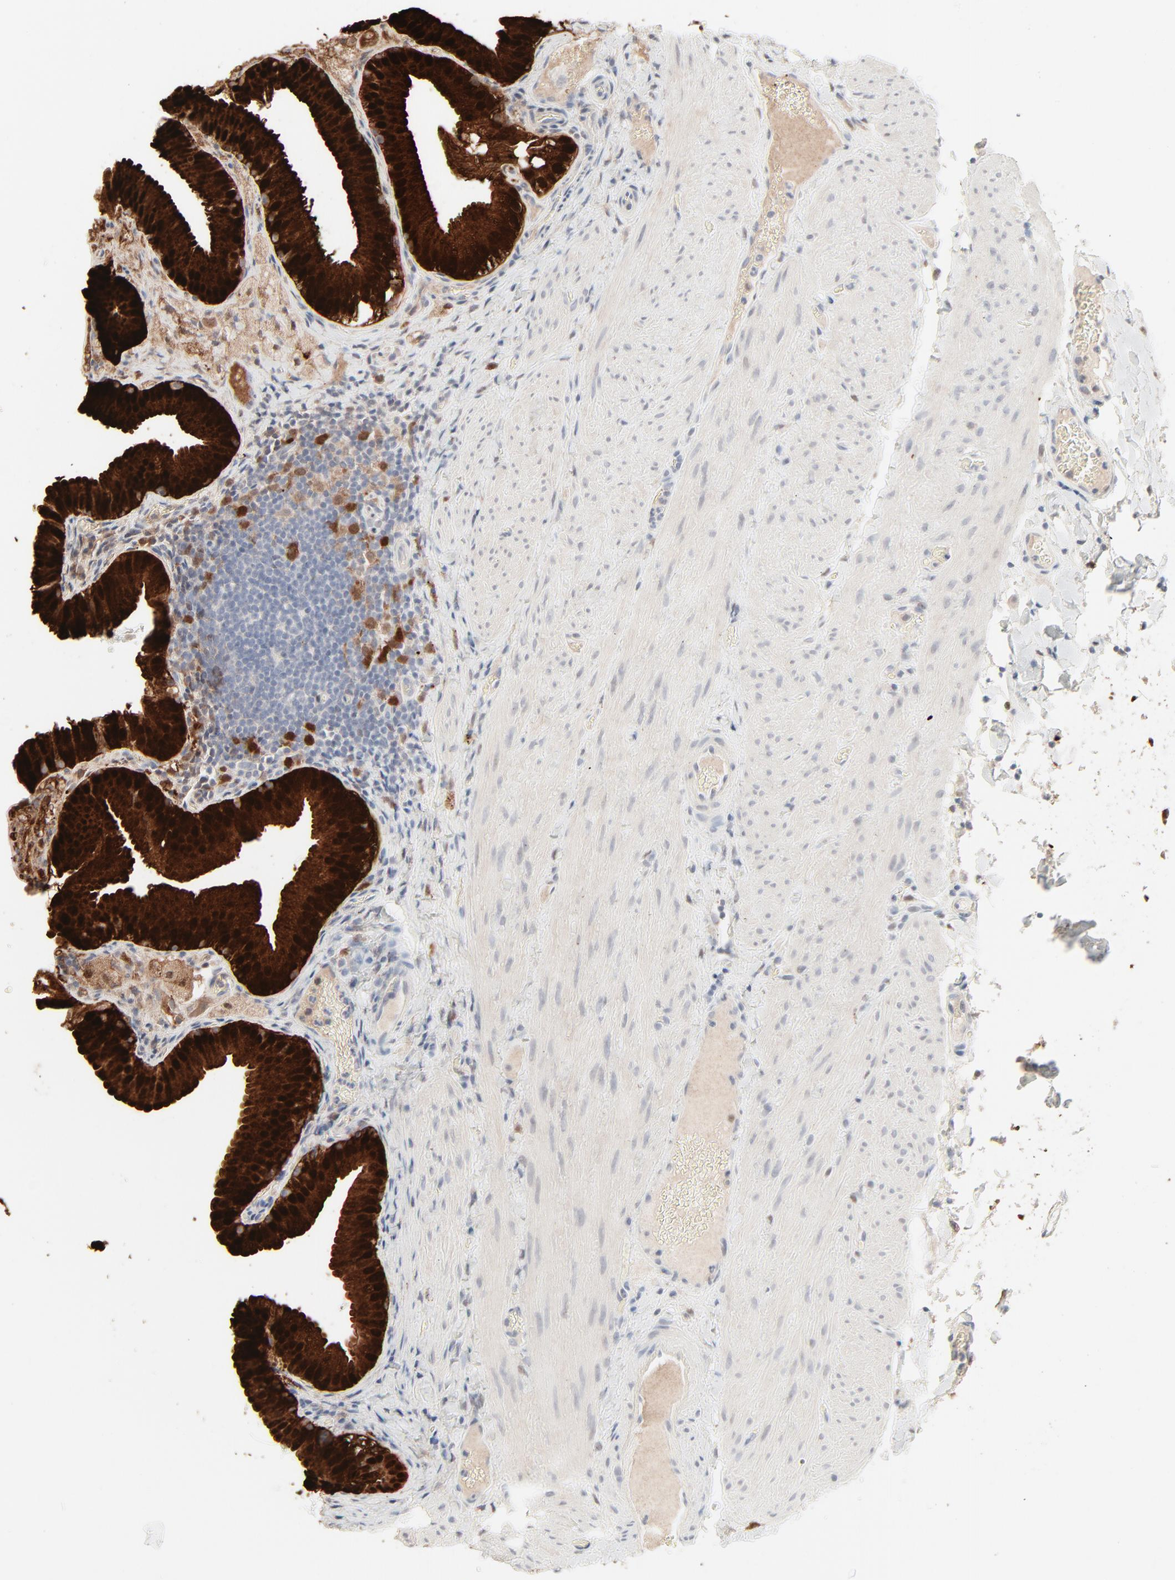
{"staining": {"intensity": "strong", "quantity": ">75%", "location": "cytoplasmic/membranous,nuclear"}, "tissue": "gallbladder", "cell_type": "Glandular cells", "image_type": "normal", "snomed": [{"axis": "morphology", "description": "Normal tissue, NOS"}, {"axis": "topography", "description": "Gallbladder"}], "caption": "Immunohistochemical staining of unremarkable human gallbladder demonstrates strong cytoplasmic/membranous,nuclear protein staining in approximately >75% of glandular cells. The staining was performed using DAB to visualize the protein expression in brown, while the nuclei were stained in blue with hematoxylin (Magnification: 20x).", "gene": "LGALS2", "patient": {"sex": "female", "age": 24}}